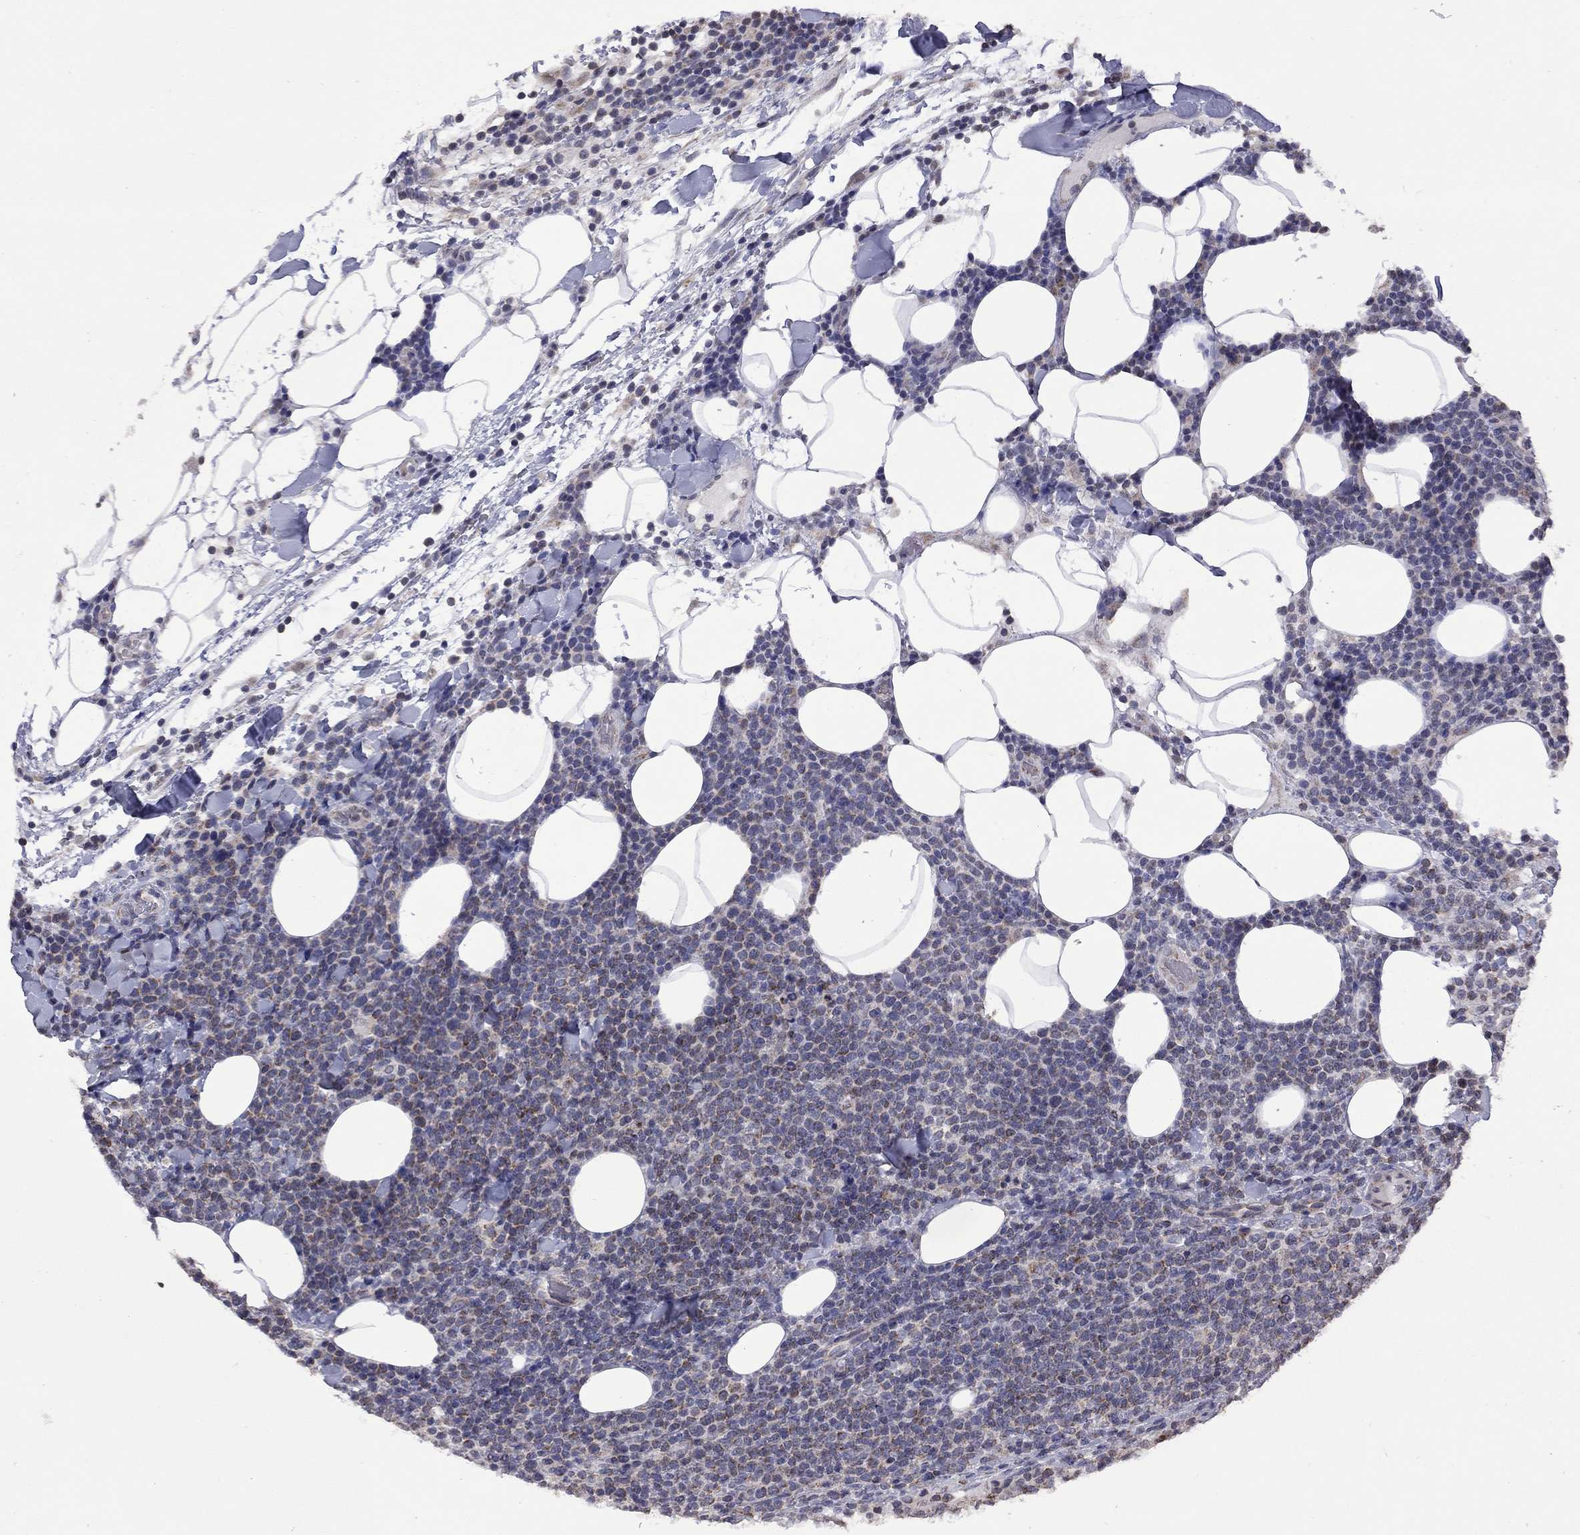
{"staining": {"intensity": "negative", "quantity": "none", "location": "none"}, "tissue": "lymphoma", "cell_type": "Tumor cells", "image_type": "cancer", "snomed": [{"axis": "morphology", "description": "Malignant lymphoma, non-Hodgkin's type, High grade"}, {"axis": "topography", "description": "Lymph node"}], "caption": "An image of lymphoma stained for a protein exhibits no brown staining in tumor cells.", "gene": "NDUFB1", "patient": {"sex": "male", "age": 61}}